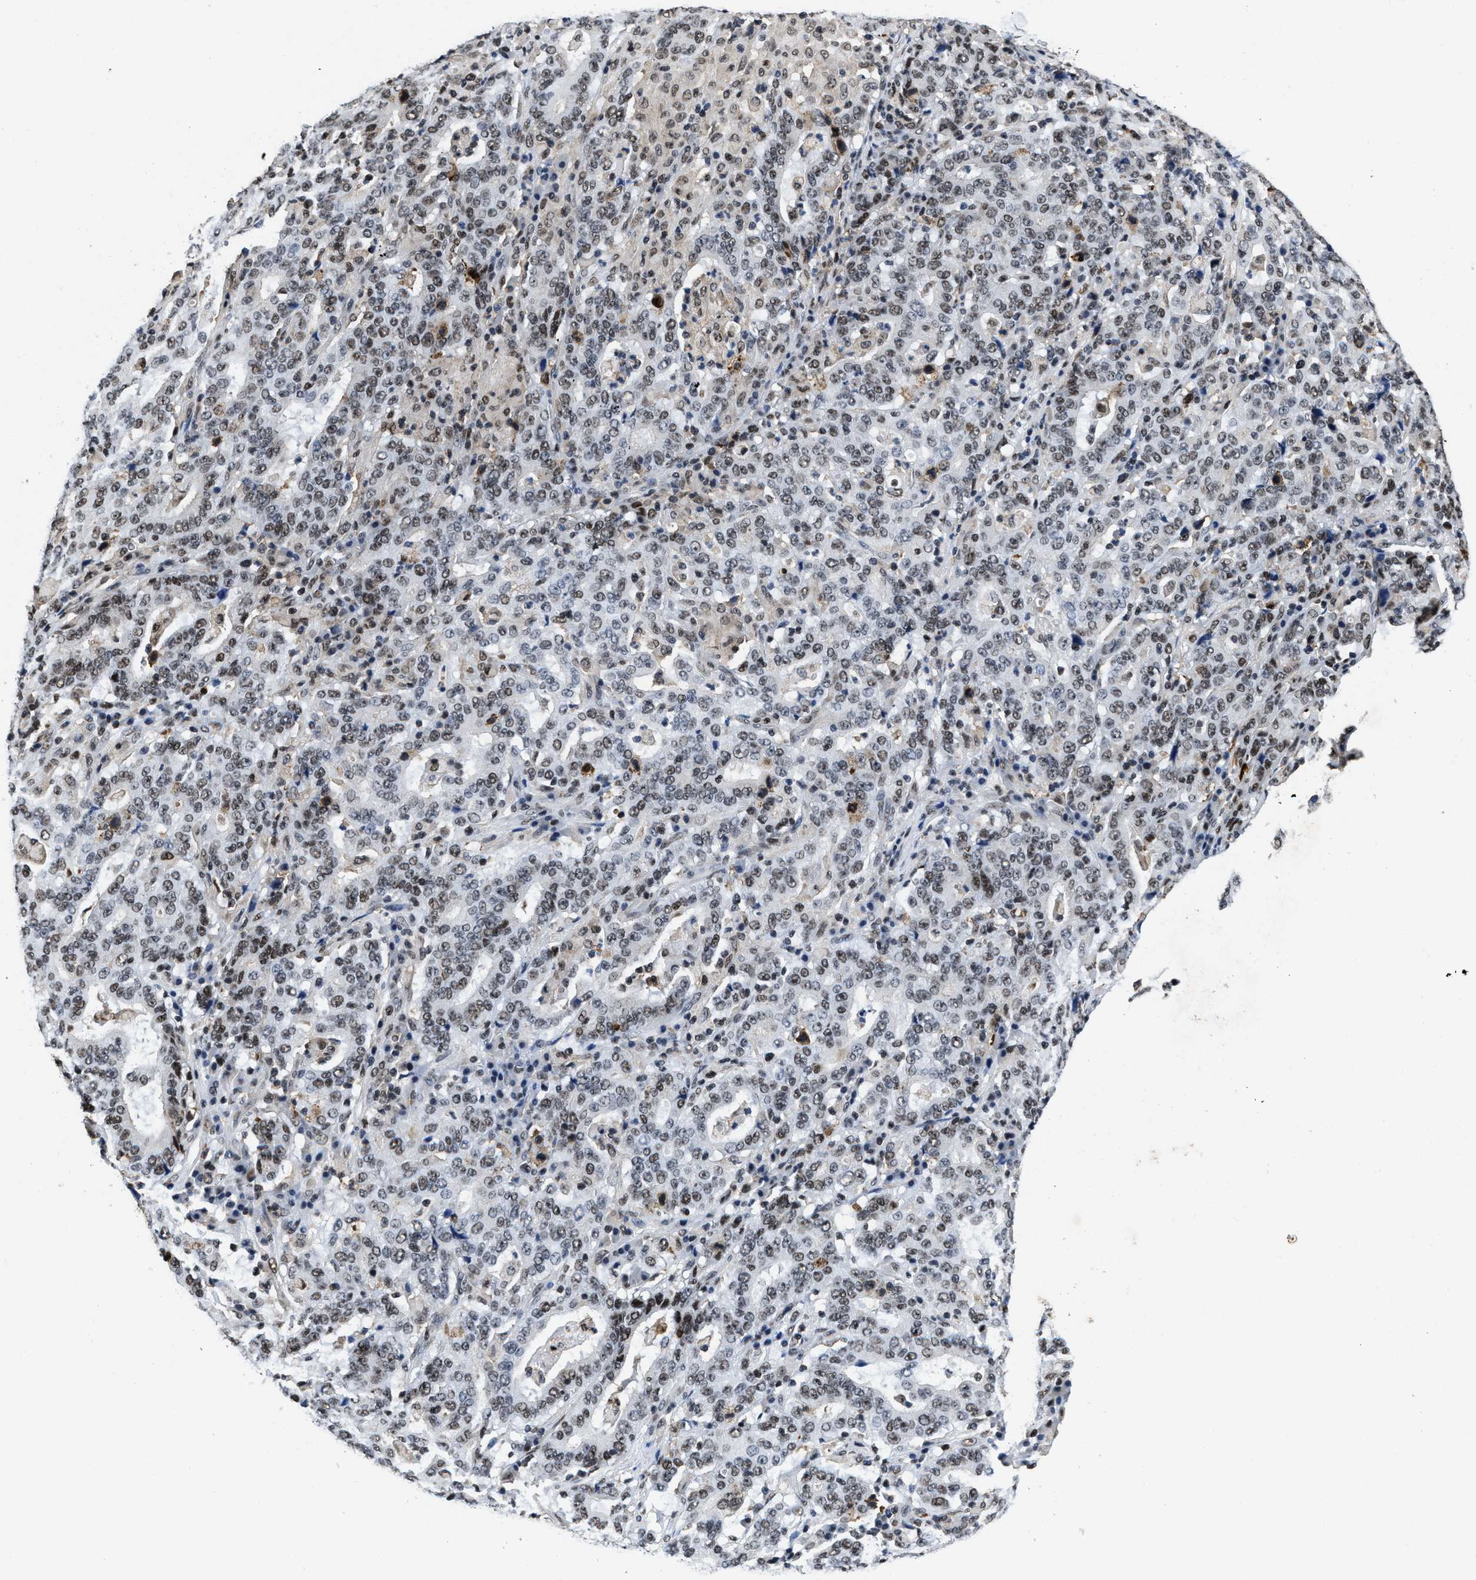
{"staining": {"intensity": "weak", "quantity": "25%-75%", "location": "nuclear"}, "tissue": "stomach cancer", "cell_type": "Tumor cells", "image_type": "cancer", "snomed": [{"axis": "morphology", "description": "Normal tissue, NOS"}, {"axis": "morphology", "description": "Adenocarcinoma, NOS"}, {"axis": "topography", "description": "Stomach, upper"}, {"axis": "topography", "description": "Stomach"}], "caption": "This image shows immunohistochemistry staining of stomach cancer (adenocarcinoma), with low weak nuclear staining in approximately 25%-75% of tumor cells.", "gene": "SUPT16H", "patient": {"sex": "male", "age": 59}}